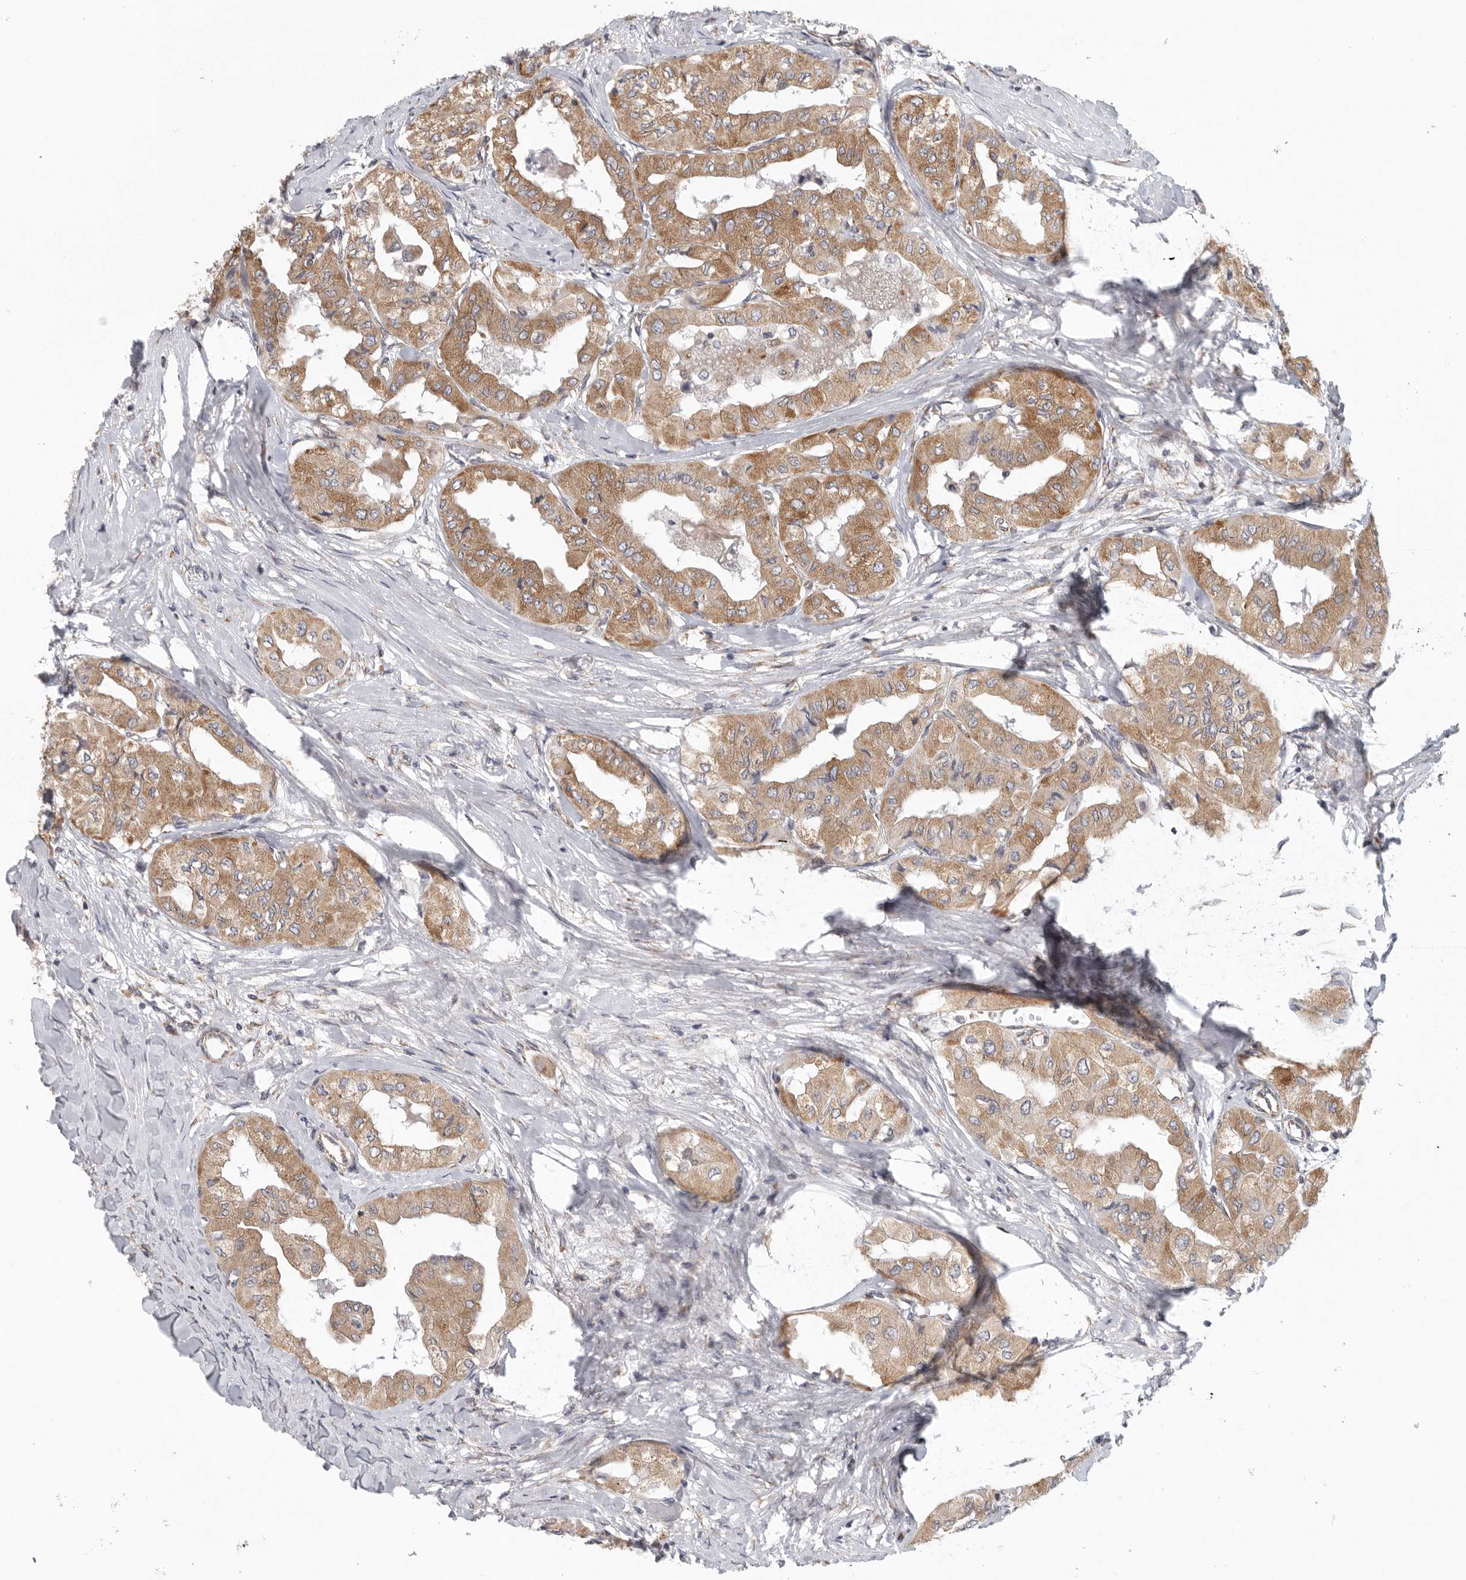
{"staining": {"intensity": "moderate", "quantity": ">75%", "location": "cytoplasmic/membranous"}, "tissue": "thyroid cancer", "cell_type": "Tumor cells", "image_type": "cancer", "snomed": [{"axis": "morphology", "description": "Papillary adenocarcinoma, NOS"}, {"axis": "topography", "description": "Thyroid gland"}], "caption": "Immunohistochemistry histopathology image of thyroid papillary adenocarcinoma stained for a protein (brown), which displays medium levels of moderate cytoplasmic/membranous expression in approximately >75% of tumor cells.", "gene": "FKBP8", "patient": {"sex": "female", "age": 59}}